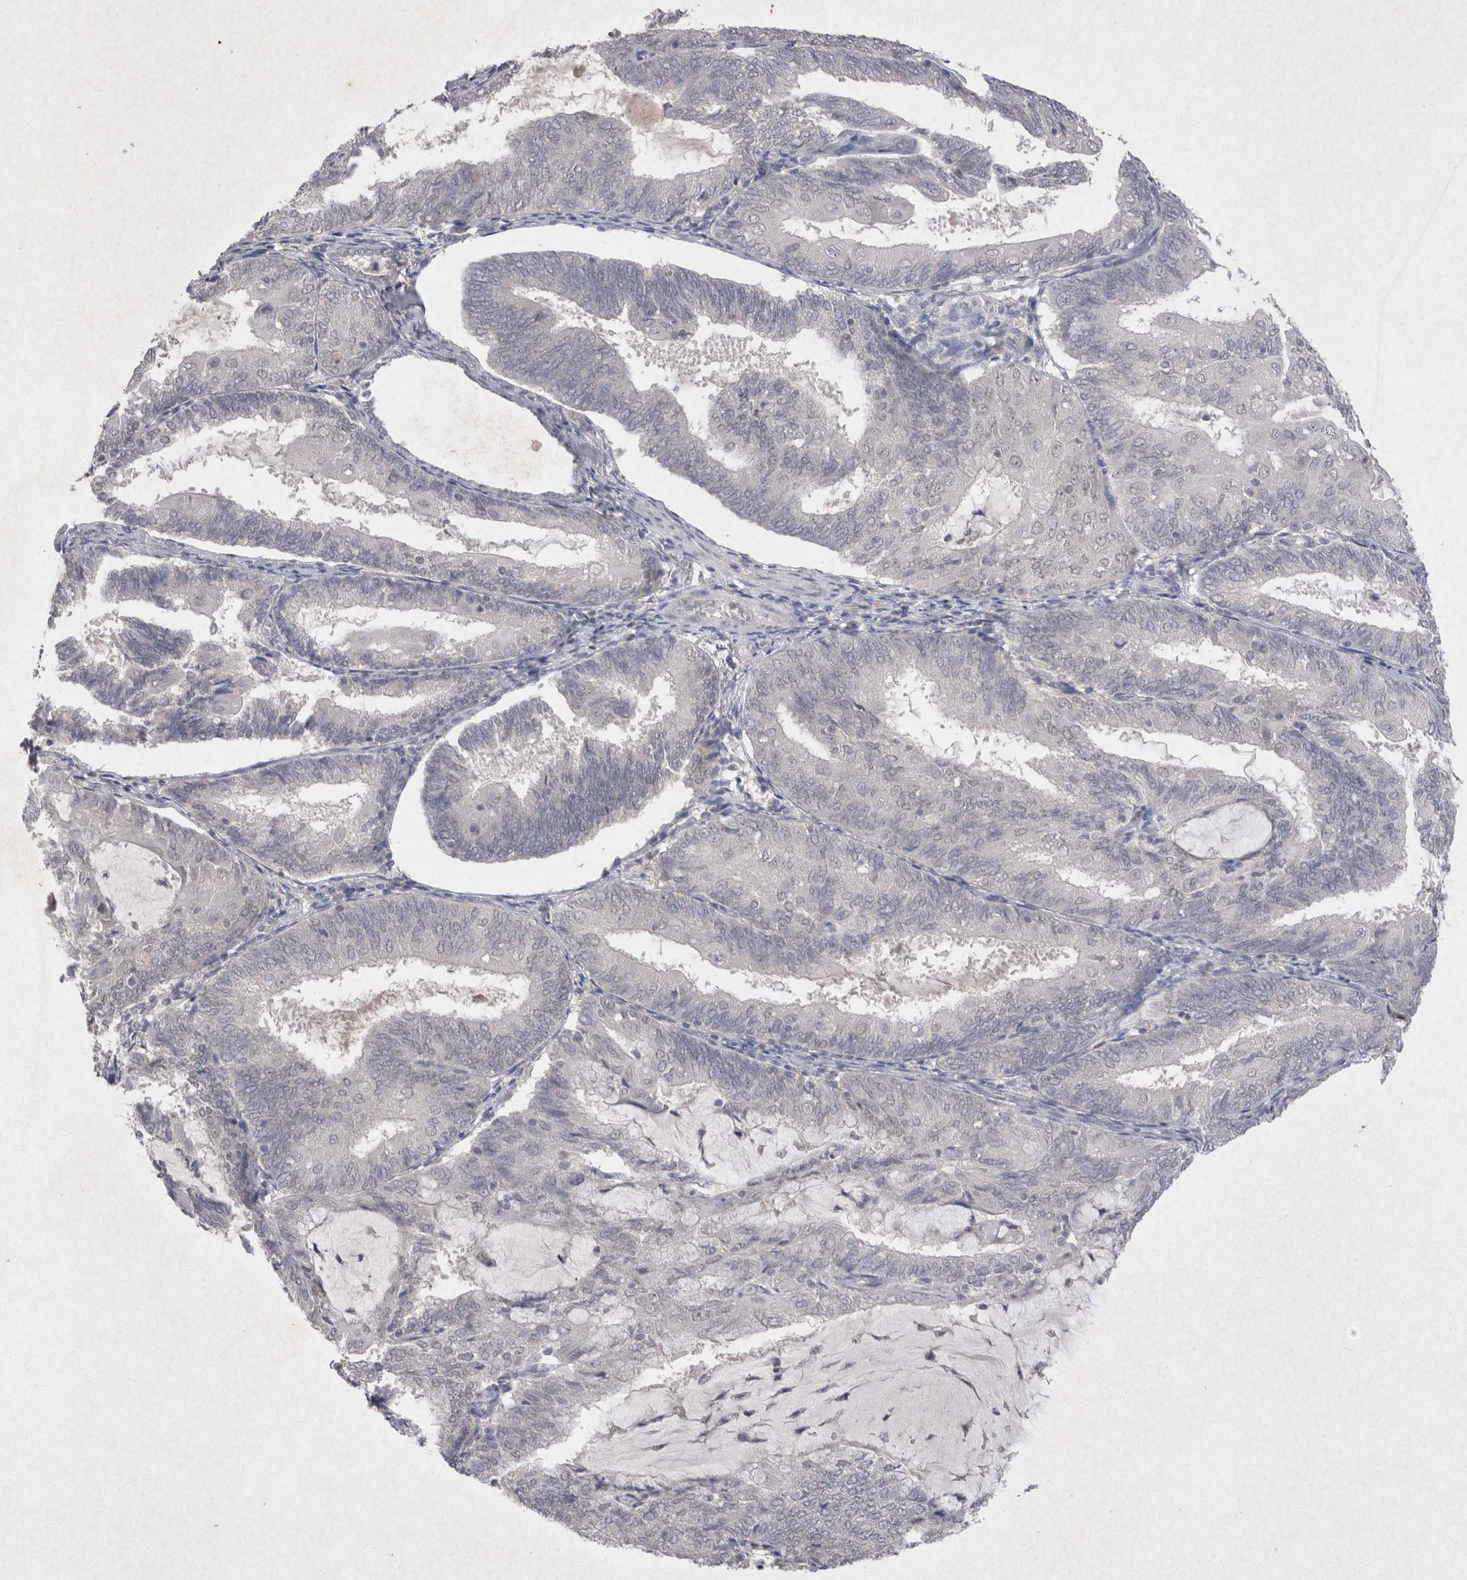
{"staining": {"intensity": "negative", "quantity": "none", "location": "none"}, "tissue": "endometrial cancer", "cell_type": "Tumor cells", "image_type": "cancer", "snomed": [{"axis": "morphology", "description": "Adenocarcinoma, NOS"}, {"axis": "topography", "description": "Endometrium"}], "caption": "Tumor cells are negative for brown protein staining in endometrial cancer.", "gene": "LYVE1", "patient": {"sex": "female", "age": 81}}